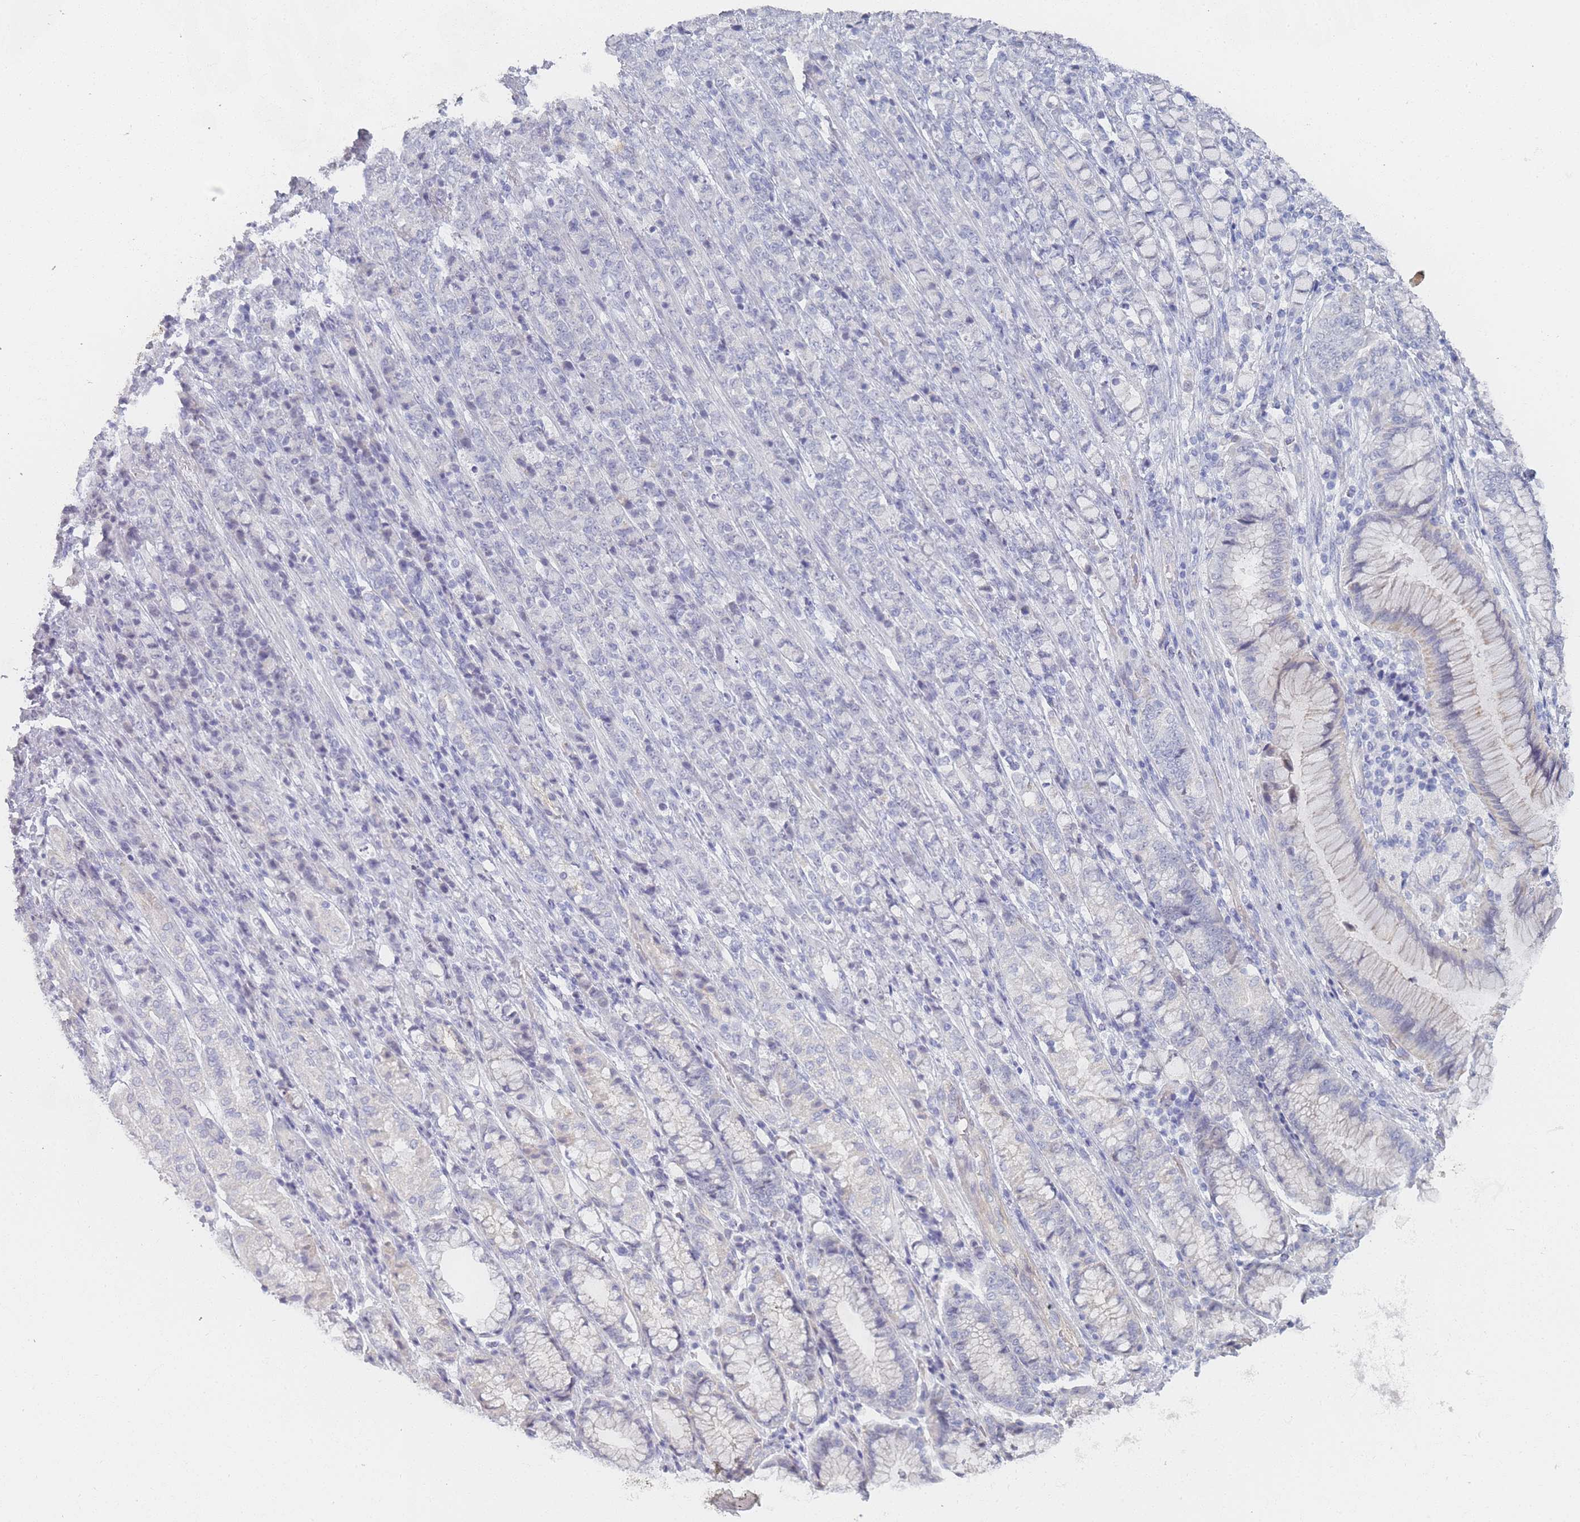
{"staining": {"intensity": "negative", "quantity": "none", "location": "none"}, "tissue": "stomach cancer", "cell_type": "Tumor cells", "image_type": "cancer", "snomed": [{"axis": "morphology", "description": "Adenocarcinoma, NOS"}, {"axis": "topography", "description": "Stomach"}], "caption": "Adenocarcinoma (stomach) was stained to show a protein in brown. There is no significant positivity in tumor cells. (DAB immunohistochemistry with hematoxylin counter stain).", "gene": "IMPG1", "patient": {"sex": "female", "age": 79}}